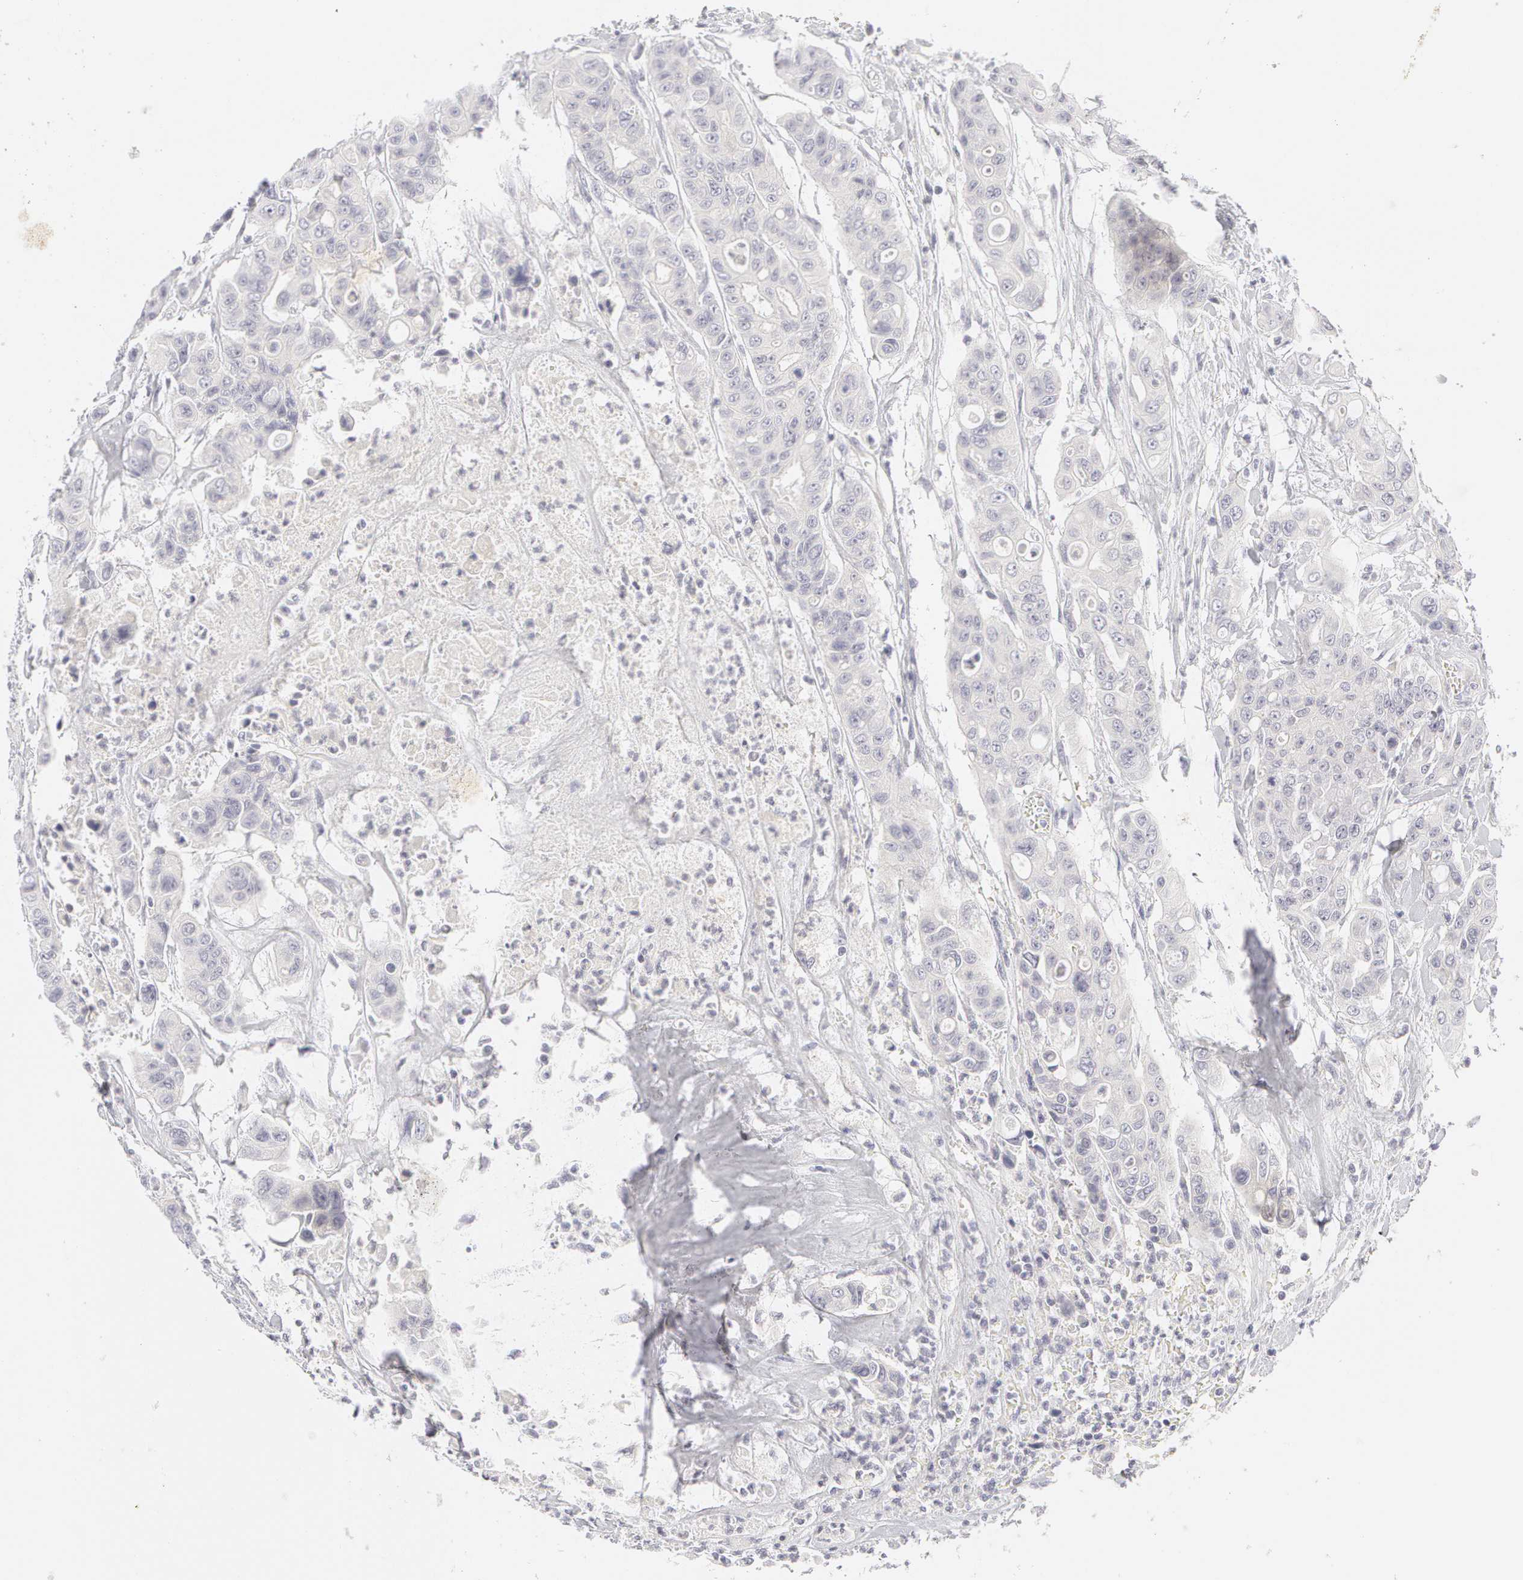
{"staining": {"intensity": "negative", "quantity": "none", "location": "none"}, "tissue": "colorectal cancer", "cell_type": "Tumor cells", "image_type": "cancer", "snomed": [{"axis": "morphology", "description": "Adenocarcinoma, NOS"}, {"axis": "topography", "description": "Colon"}], "caption": "This is an IHC image of human colorectal cancer (adenocarcinoma). There is no staining in tumor cells.", "gene": "ABCB1", "patient": {"sex": "female", "age": 70}}